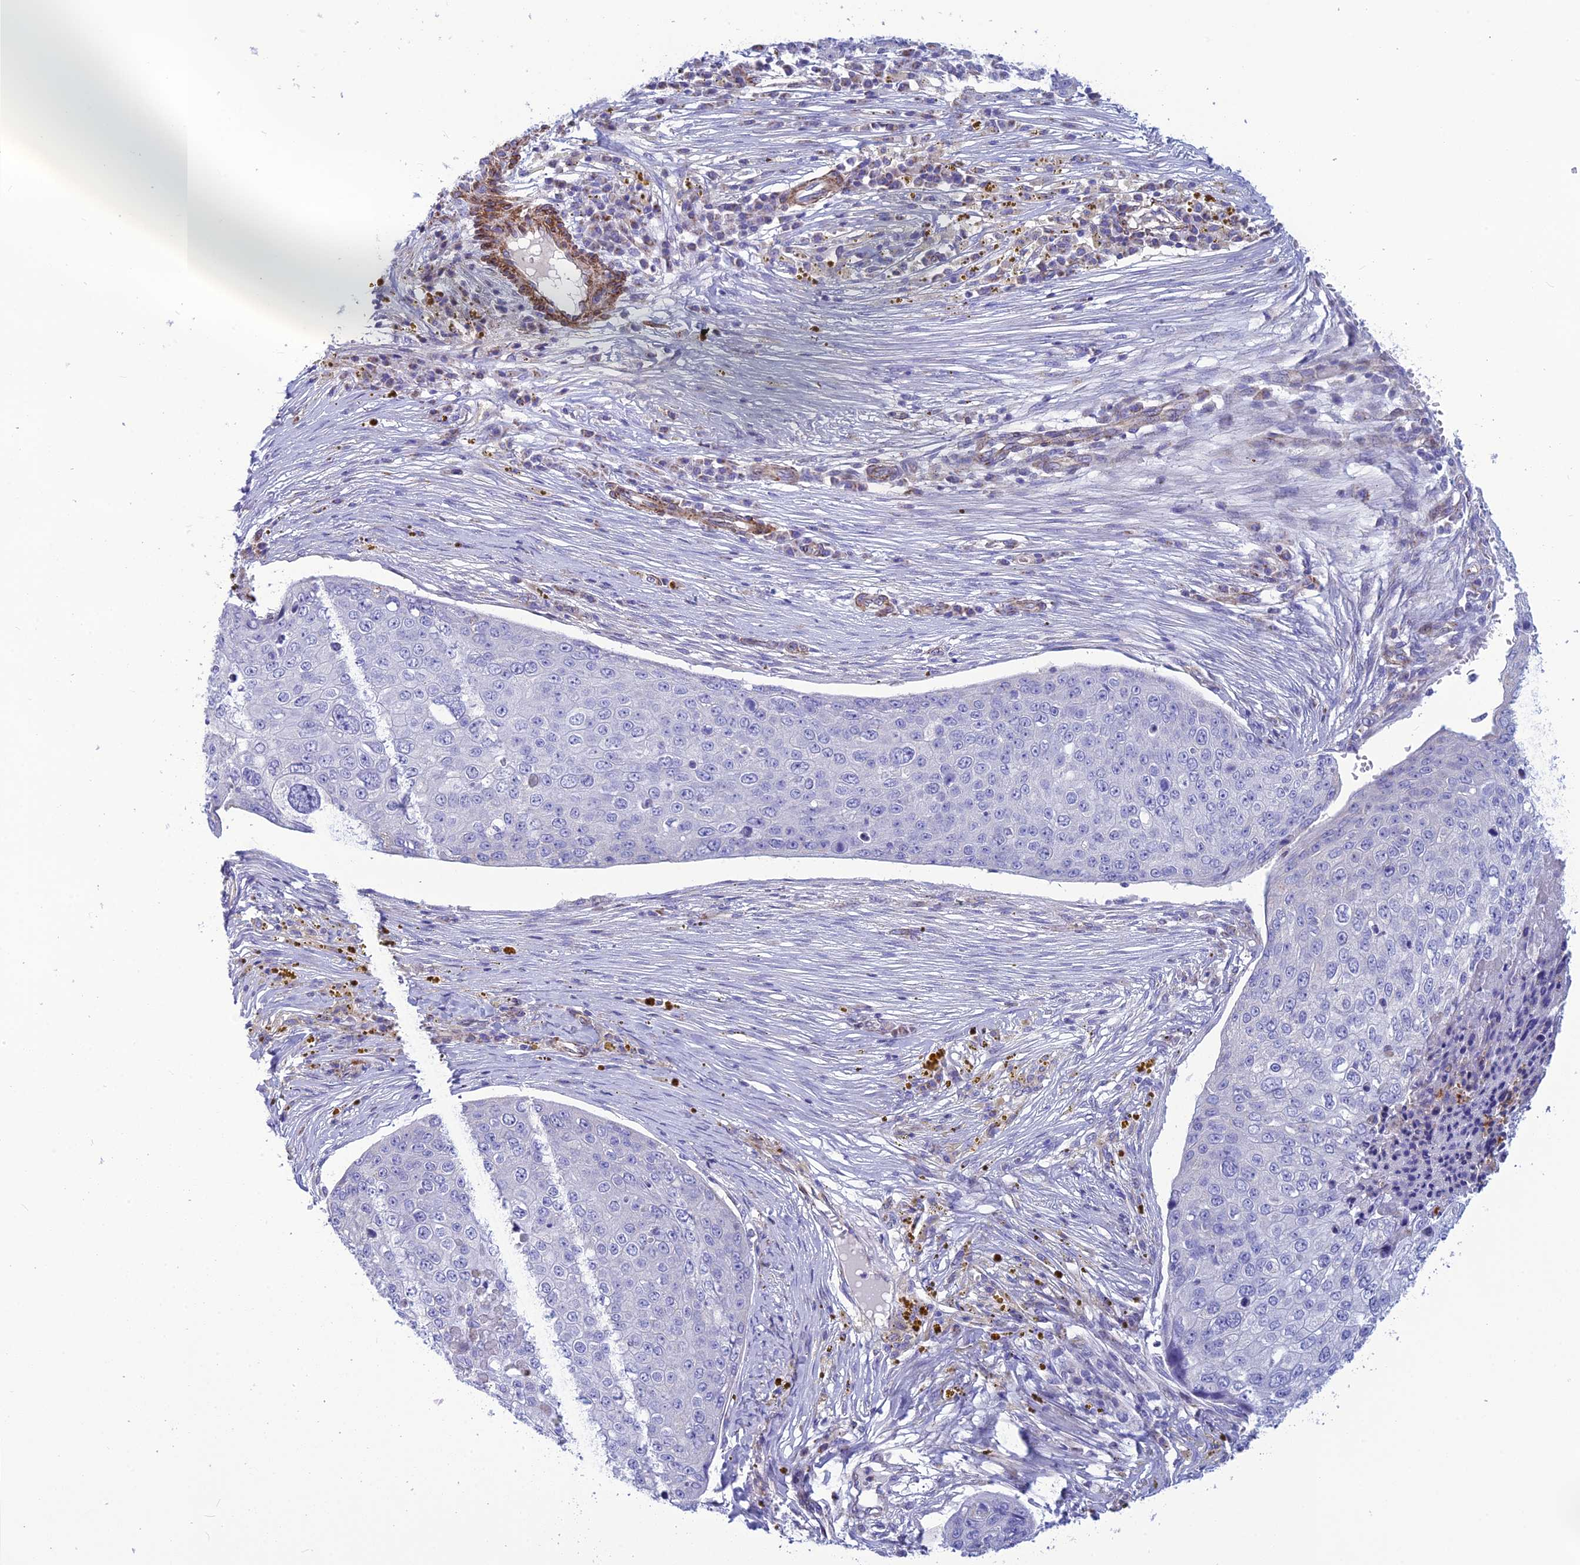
{"staining": {"intensity": "negative", "quantity": "none", "location": "none"}, "tissue": "skin cancer", "cell_type": "Tumor cells", "image_type": "cancer", "snomed": [{"axis": "morphology", "description": "Squamous cell carcinoma, NOS"}, {"axis": "topography", "description": "Skin"}], "caption": "The image reveals no significant staining in tumor cells of skin cancer.", "gene": "POMGNT1", "patient": {"sex": "male", "age": 71}}